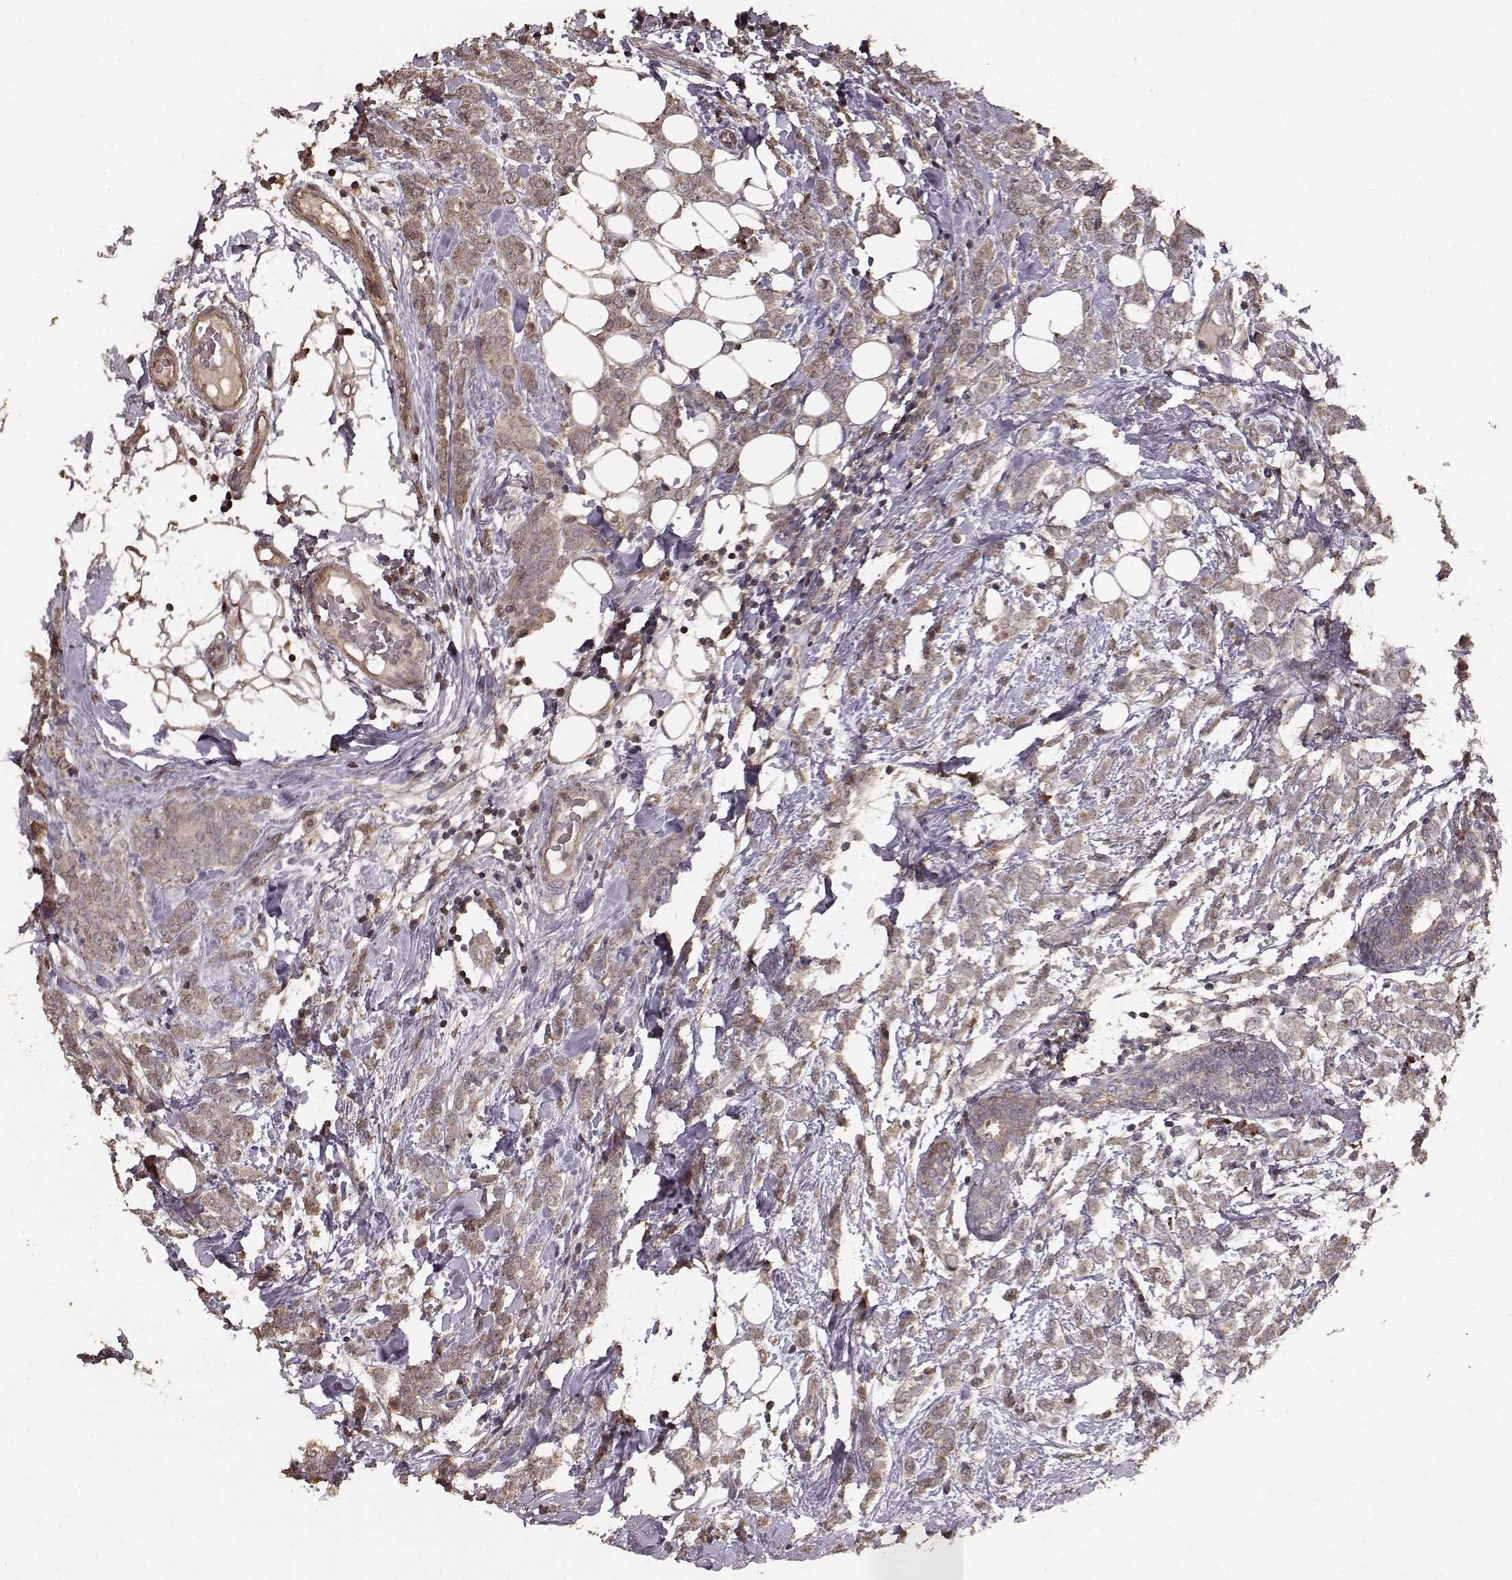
{"staining": {"intensity": "moderate", "quantity": "<25%", "location": "cytoplasmic/membranous"}, "tissue": "breast cancer", "cell_type": "Tumor cells", "image_type": "cancer", "snomed": [{"axis": "morphology", "description": "Lobular carcinoma"}, {"axis": "topography", "description": "Breast"}], "caption": "Human breast cancer (lobular carcinoma) stained for a protein (brown) demonstrates moderate cytoplasmic/membranous positive expression in about <25% of tumor cells.", "gene": "USP15", "patient": {"sex": "female", "age": 49}}